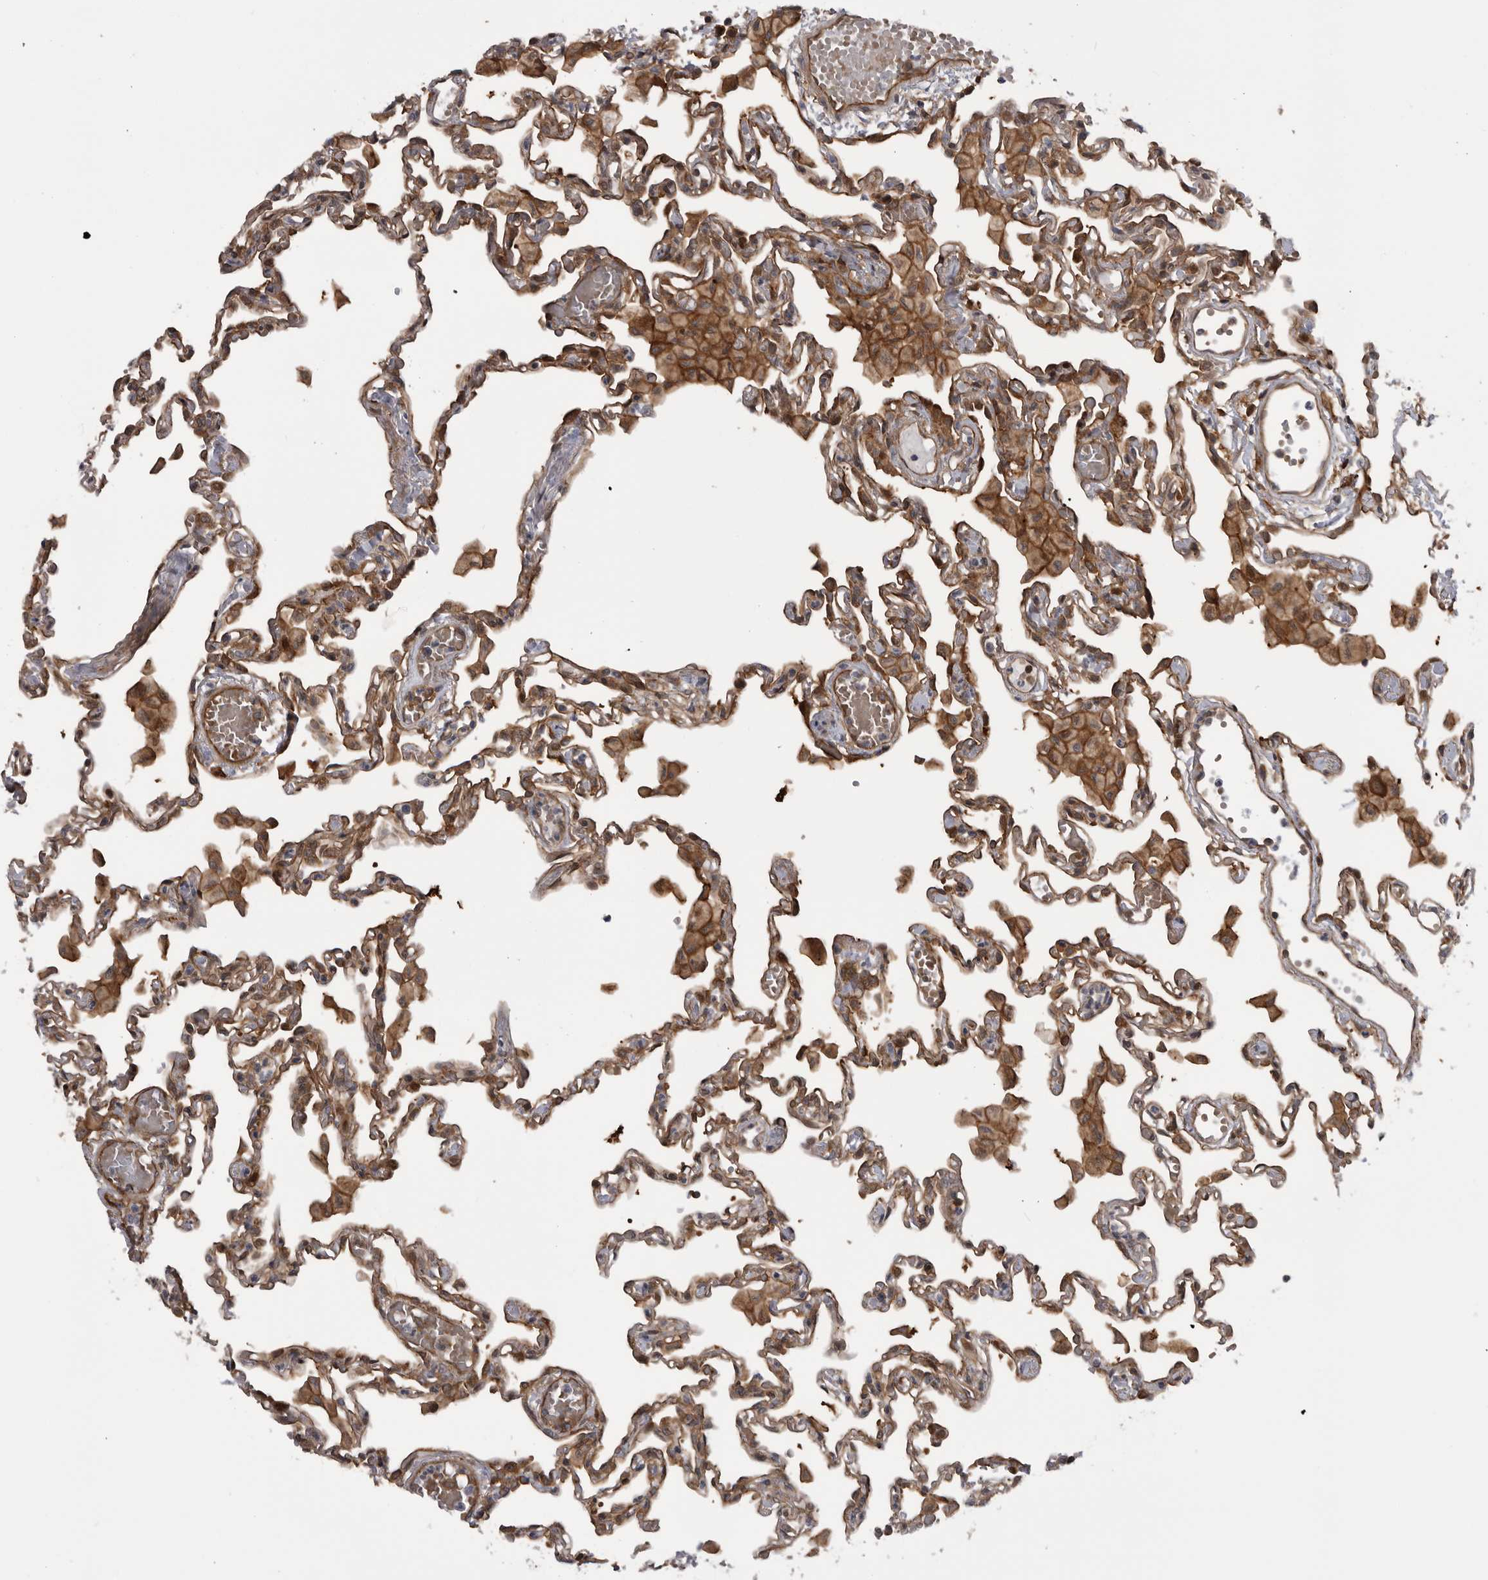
{"staining": {"intensity": "moderate", "quantity": "25%-75%", "location": "cytoplasmic/membranous"}, "tissue": "lung", "cell_type": "Alveolar cells", "image_type": "normal", "snomed": [{"axis": "morphology", "description": "Normal tissue, NOS"}, {"axis": "topography", "description": "Bronchus"}, {"axis": "topography", "description": "Lung"}], "caption": "Unremarkable lung was stained to show a protein in brown. There is medium levels of moderate cytoplasmic/membranous positivity in about 25%-75% of alveolar cells.", "gene": "RAB3GAP2", "patient": {"sex": "female", "age": 49}}